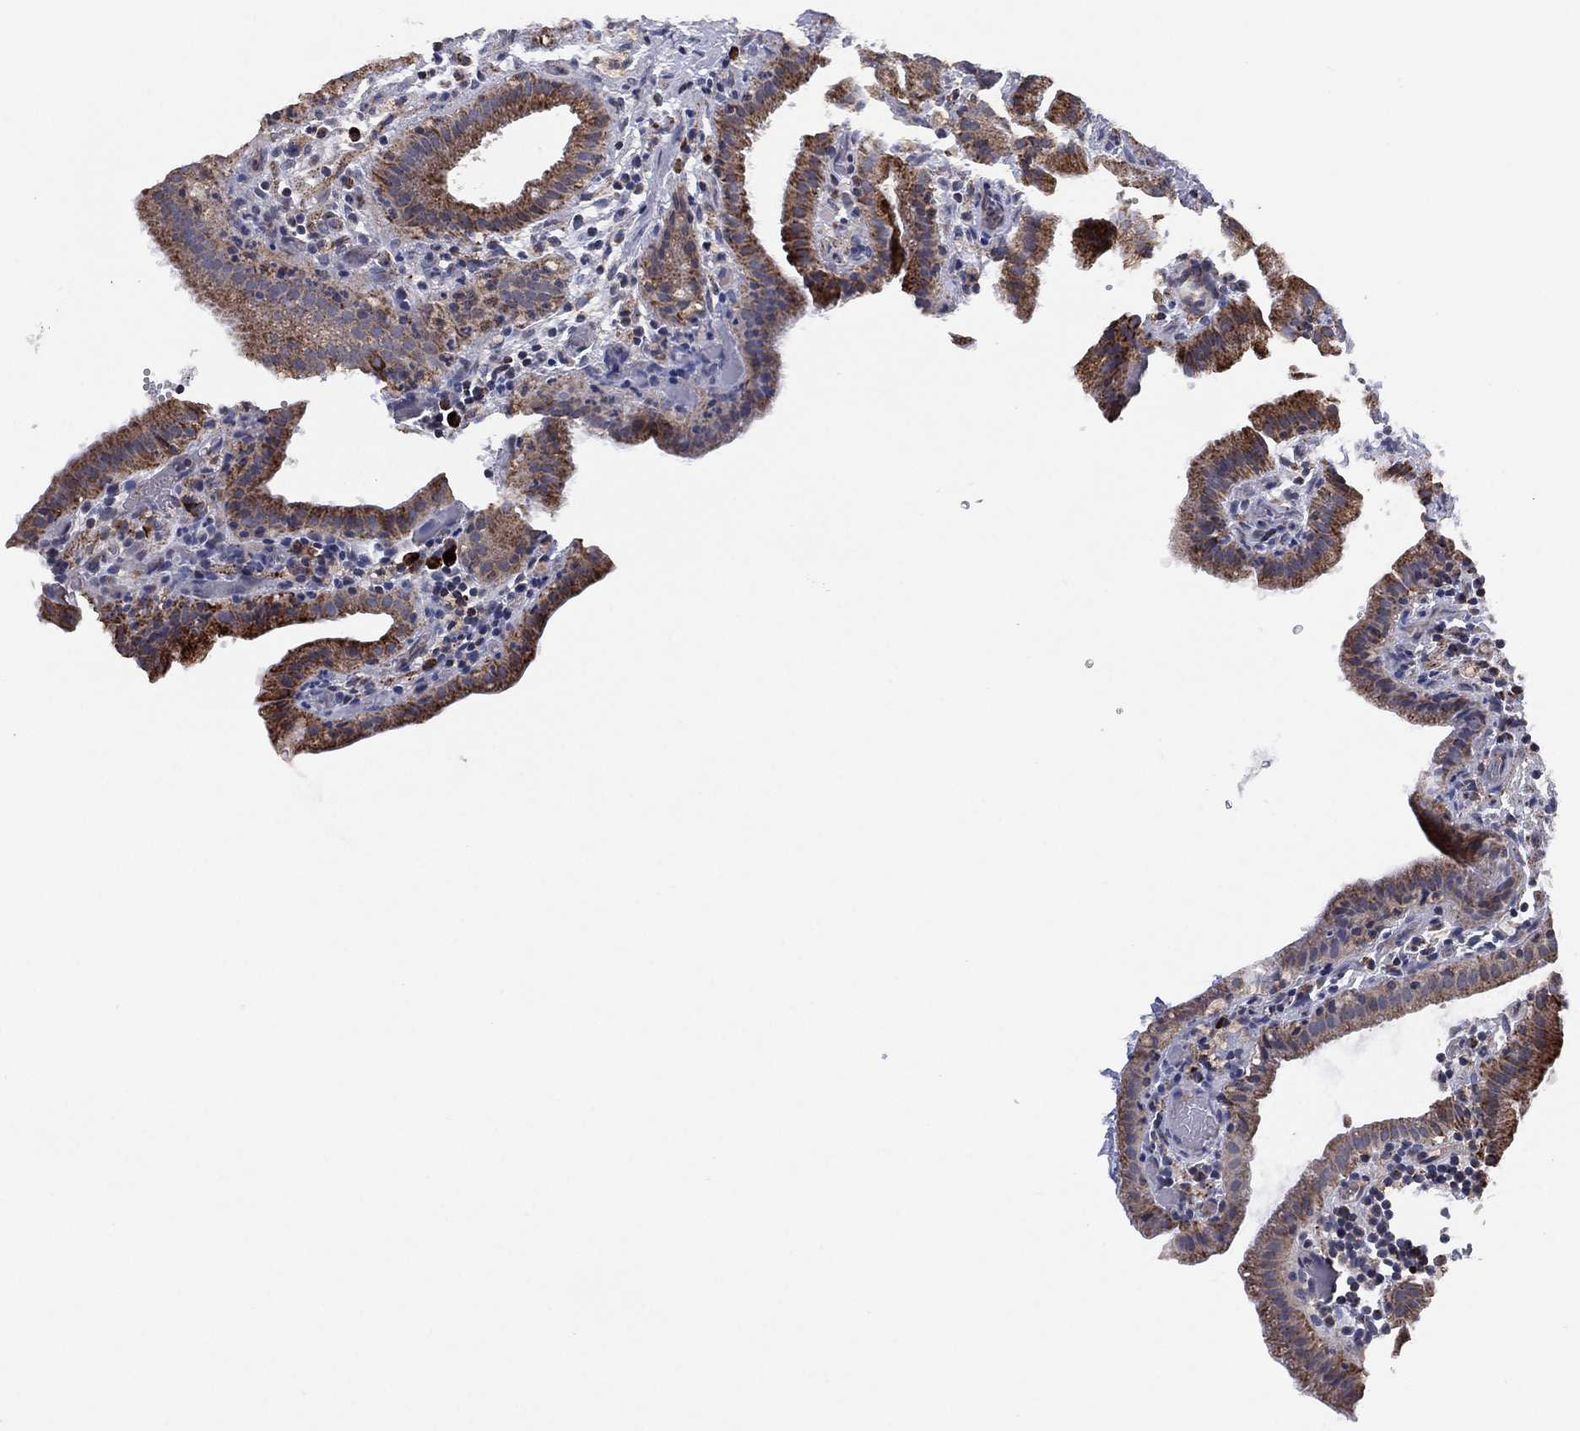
{"staining": {"intensity": "strong", "quantity": "25%-75%", "location": "cytoplasmic/membranous"}, "tissue": "gallbladder", "cell_type": "Glandular cells", "image_type": "normal", "snomed": [{"axis": "morphology", "description": "Normal tissue, NOS"}, {"axis": "topography", "description": "Gallbladder"}], "caption": "Protein expression analysis of unremarkable gallbladder shows strong cytoplasmic/membranous staining in about 25%-75% of glandular cells.", "gene": "PPP2R5A", "patient": {"sex": "male", "age": 62}}